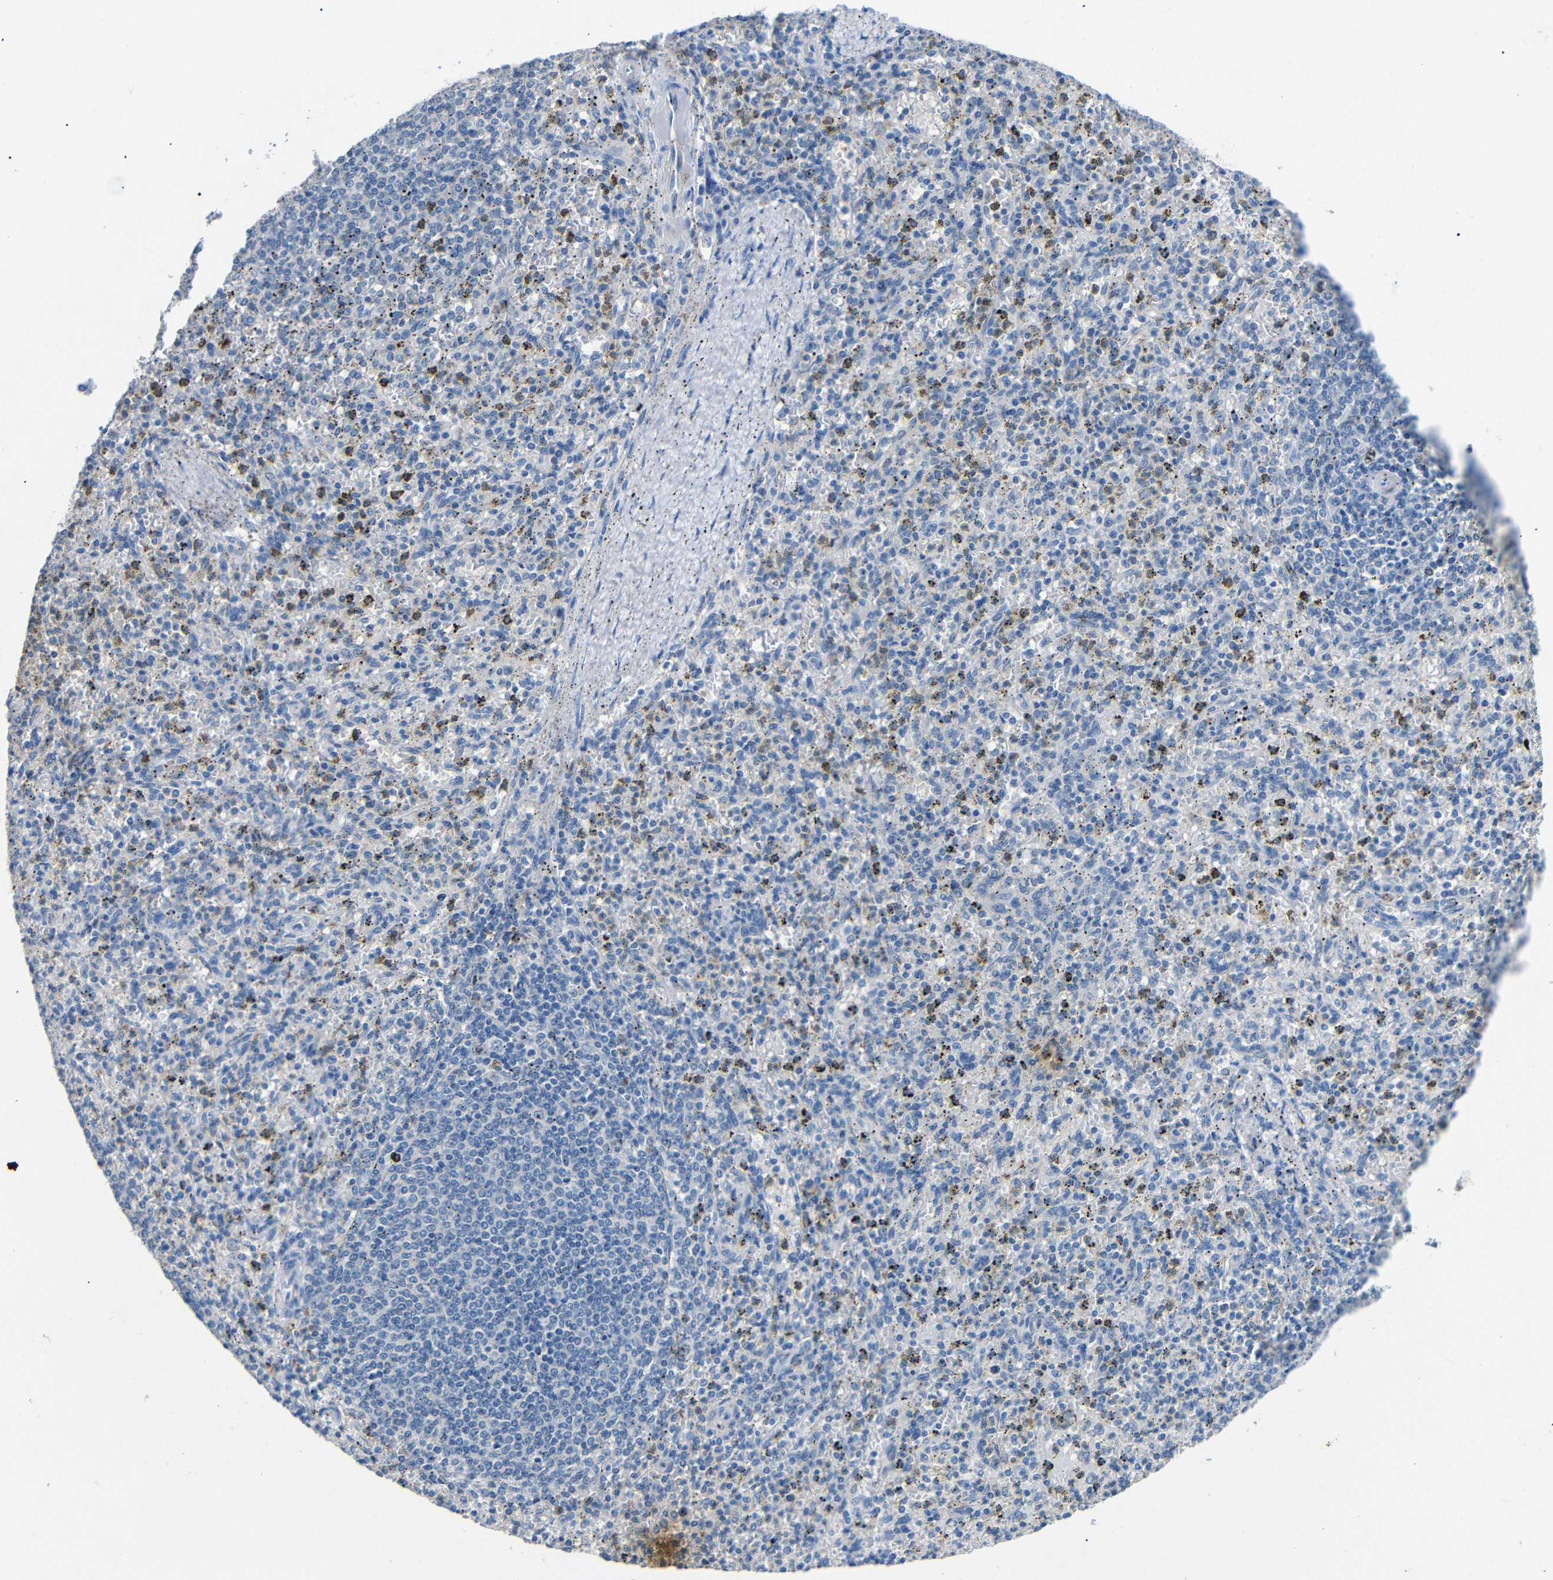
{"staining": {"intensity": "strong", "quantity": "<25%", "location": "nuclear"}, "tissue": "spleen", "cell_type": "Cells in red pulp", "image_type": "normal", "snomed": [{"axis": "morphology", "description": "Normal tissue, NOS"}, {"axis": "topography", "description": "Spleen"}], "caption": "DAB (3,3'-diaminobenzidine) immunohistochemical staining of normal spleen reveals strong nuclear protein staining in about <25% of cells in red pulp. (DAB (3,3'-diaminobenzidine) IHC with brightfield microscopy, high magnification).", "gene": "INCENP", "patient": {"sex": "male", "age": 72}}